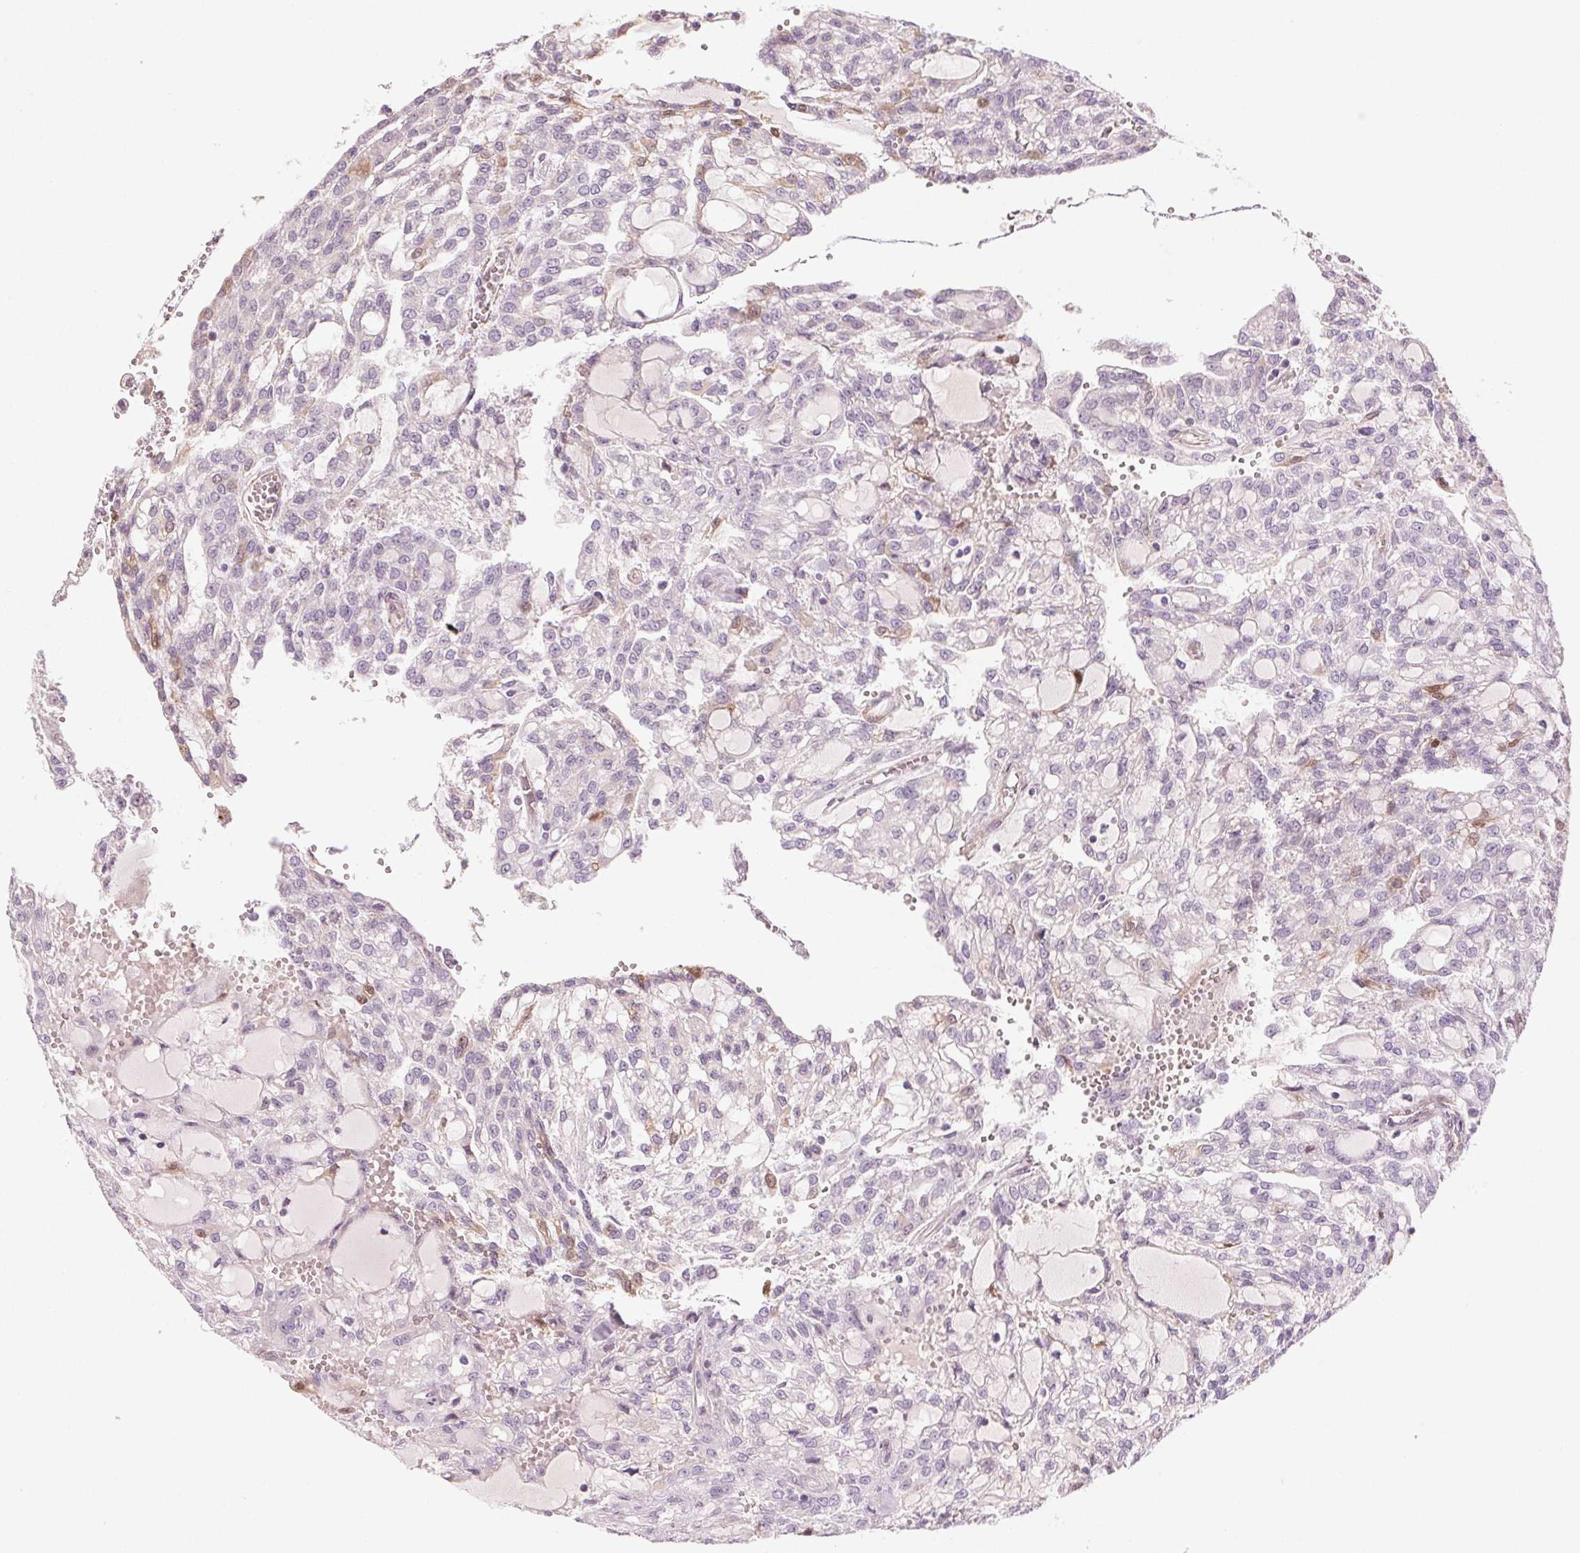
{"staining": {"intensity": "negative", "quantity": "none", "location": "none"}, "tissue": "renal cancer", "cell_type": "Tumor cells", "image_type": "cancer", "snomed": [{"axis": "morphology", "description": "Adenocarcinoma, NOS"}, {"axis": "topography", "description": "Kidney"}], "caption": "A micrograph of renal adenocarcinoma stained for a protein reveals no brown staining in tumor cells. Nuclei are stained in blue.", "gene": "HHLA2", "patient": {"sex": "male", "age": 63}}